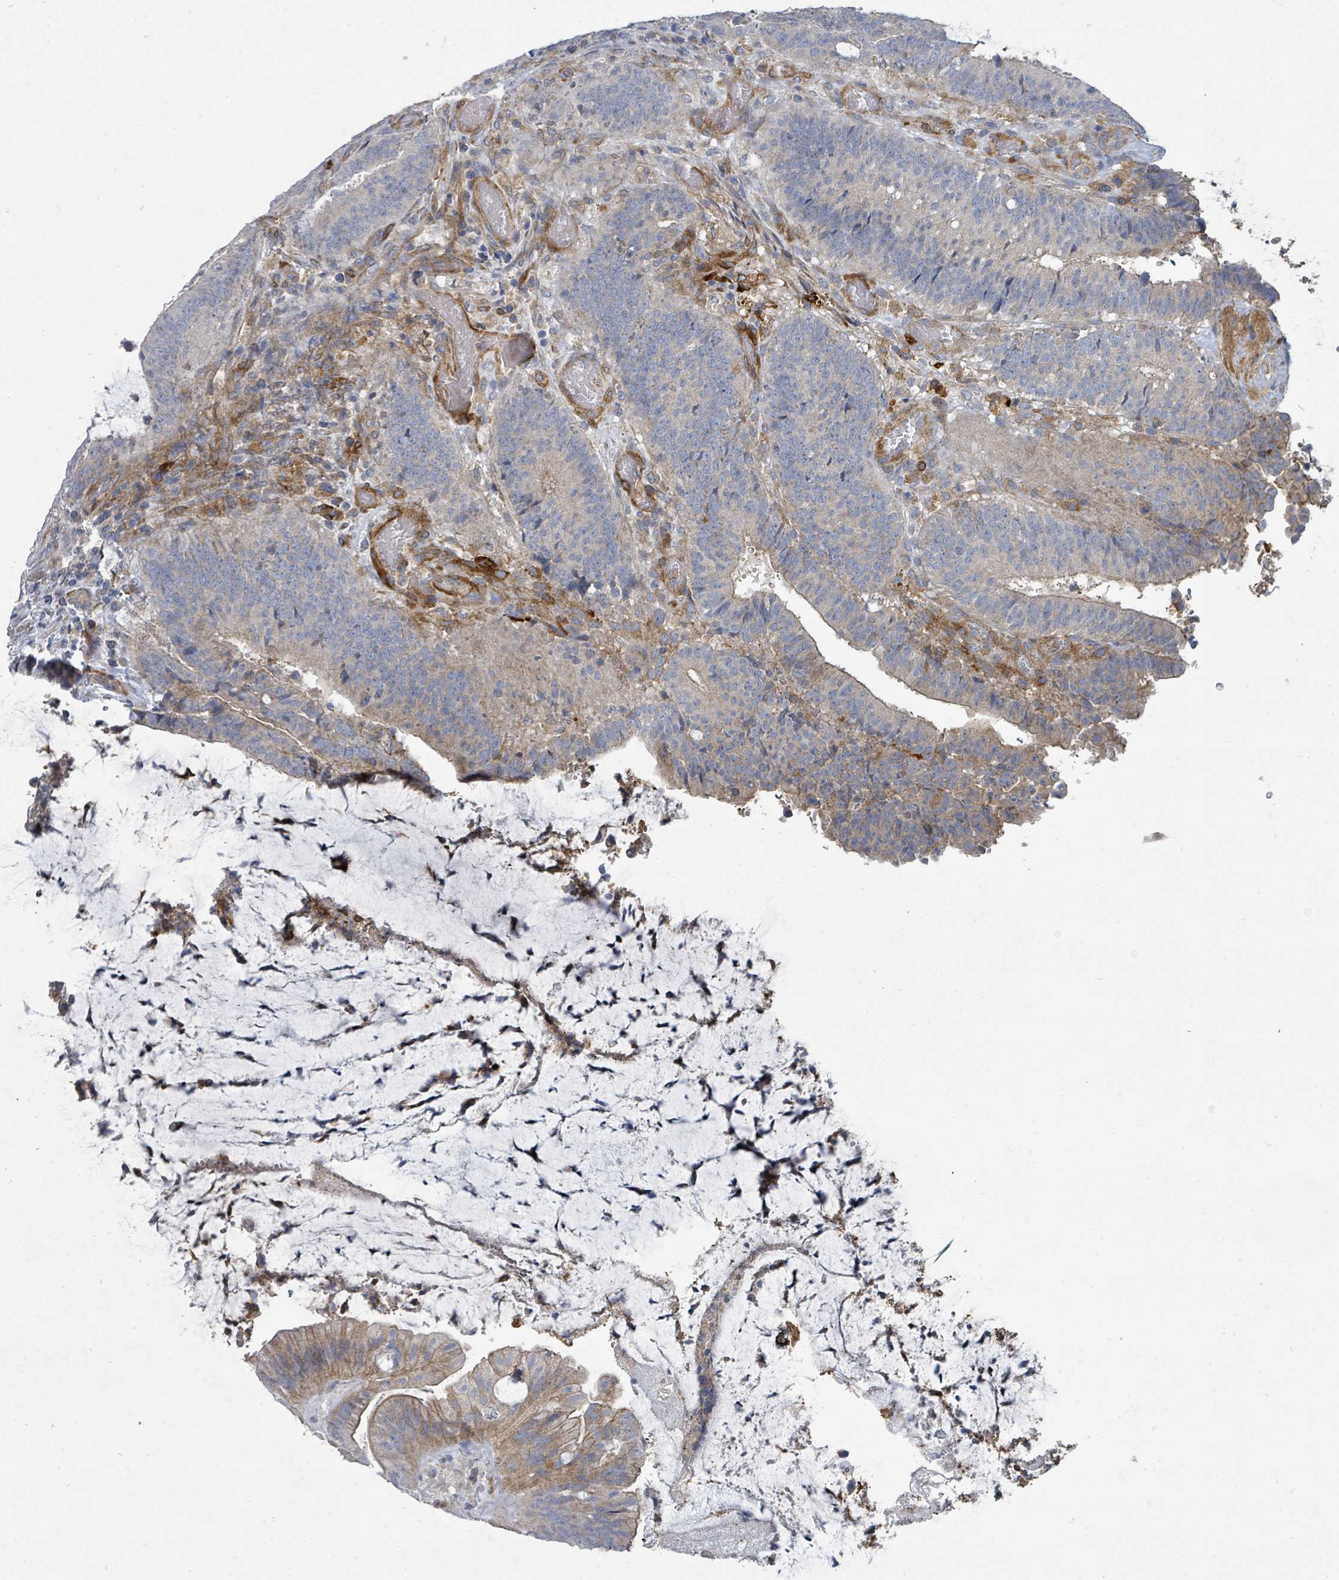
{"staining": {"intensity": "weak", "quantity": "<25%", "location": "cytoplasmic/membranous"}, "tissue": "colorectal cancer", "cell_type": "Tumor cells", "image_type": "cancer", "snomed": [{"axis": "morphology", "description": "Adenocarcinoma, NOS"}, {"axis": "topography", "description": "Colon"}], "caption": "The immunohistochemistry (IHC) histopathology image has no significant positivity in tumor cells of colorectal cancer (adenocarcinoma) tissue.", "gene": "IFIT1", "patient": {"sex": "female", "age": 43}}